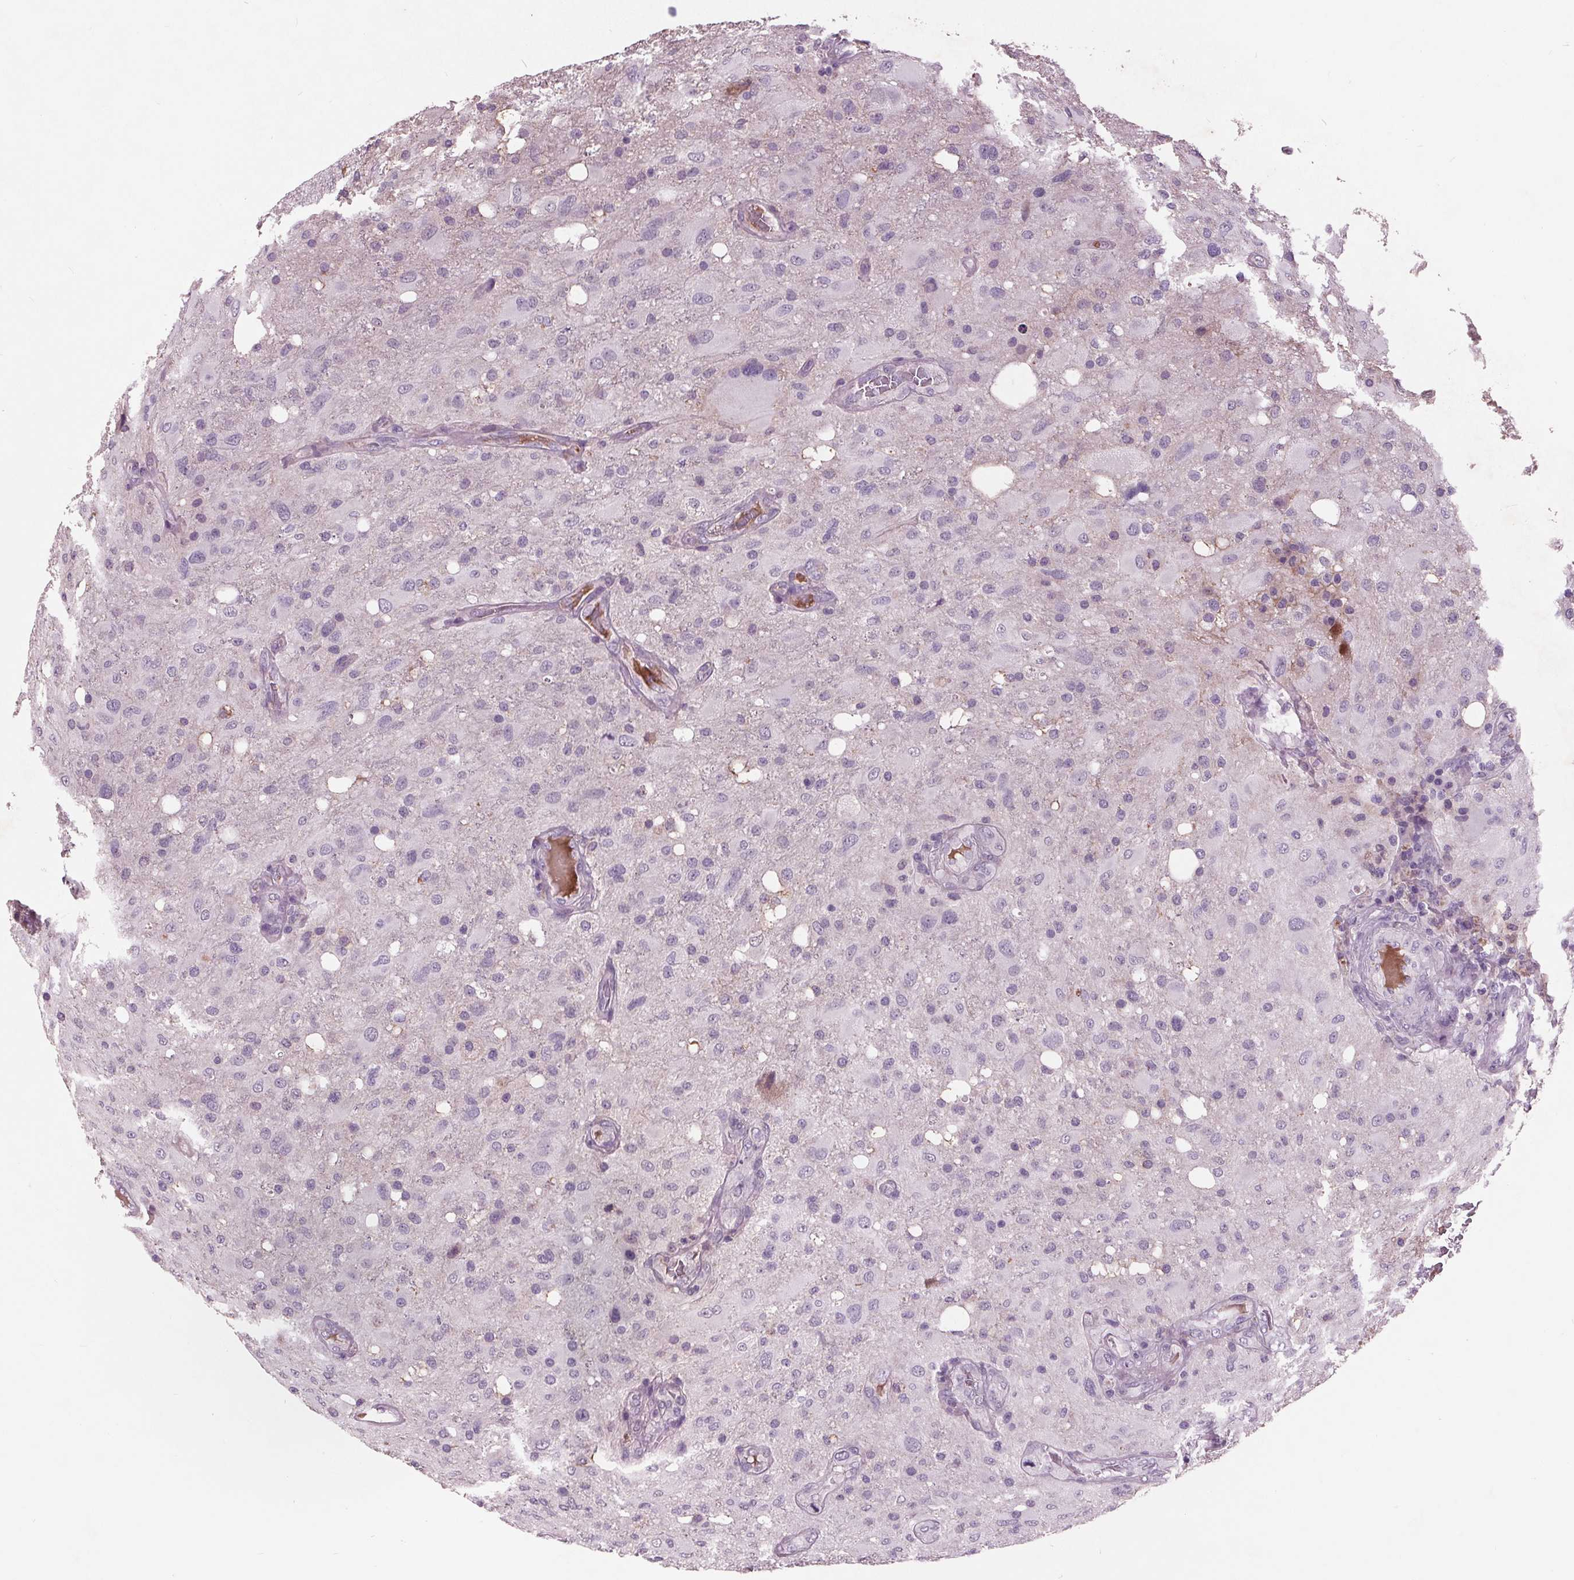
{"staining": {"intensity": "negative", "quantity": "none", "location": "none"}, "tissue": "glioma", "cell_type": "Tumor cells", "image_type": "cancer", "snomed": [{"axis": "morphology", "description": "Glioma, malignant, High grade"}, {"axis": "topography", "description": "Brain"}], "caption": "Tumor cells show no significant positivity in glioma. Brightfield microscopy of IHC stained with DAB (3,3'-diaminobenzidine) (brown) and hematoxylin (blue), captured at high magnification.", "gene": "C6", "patient": {"sex": "male", "age": 53}}